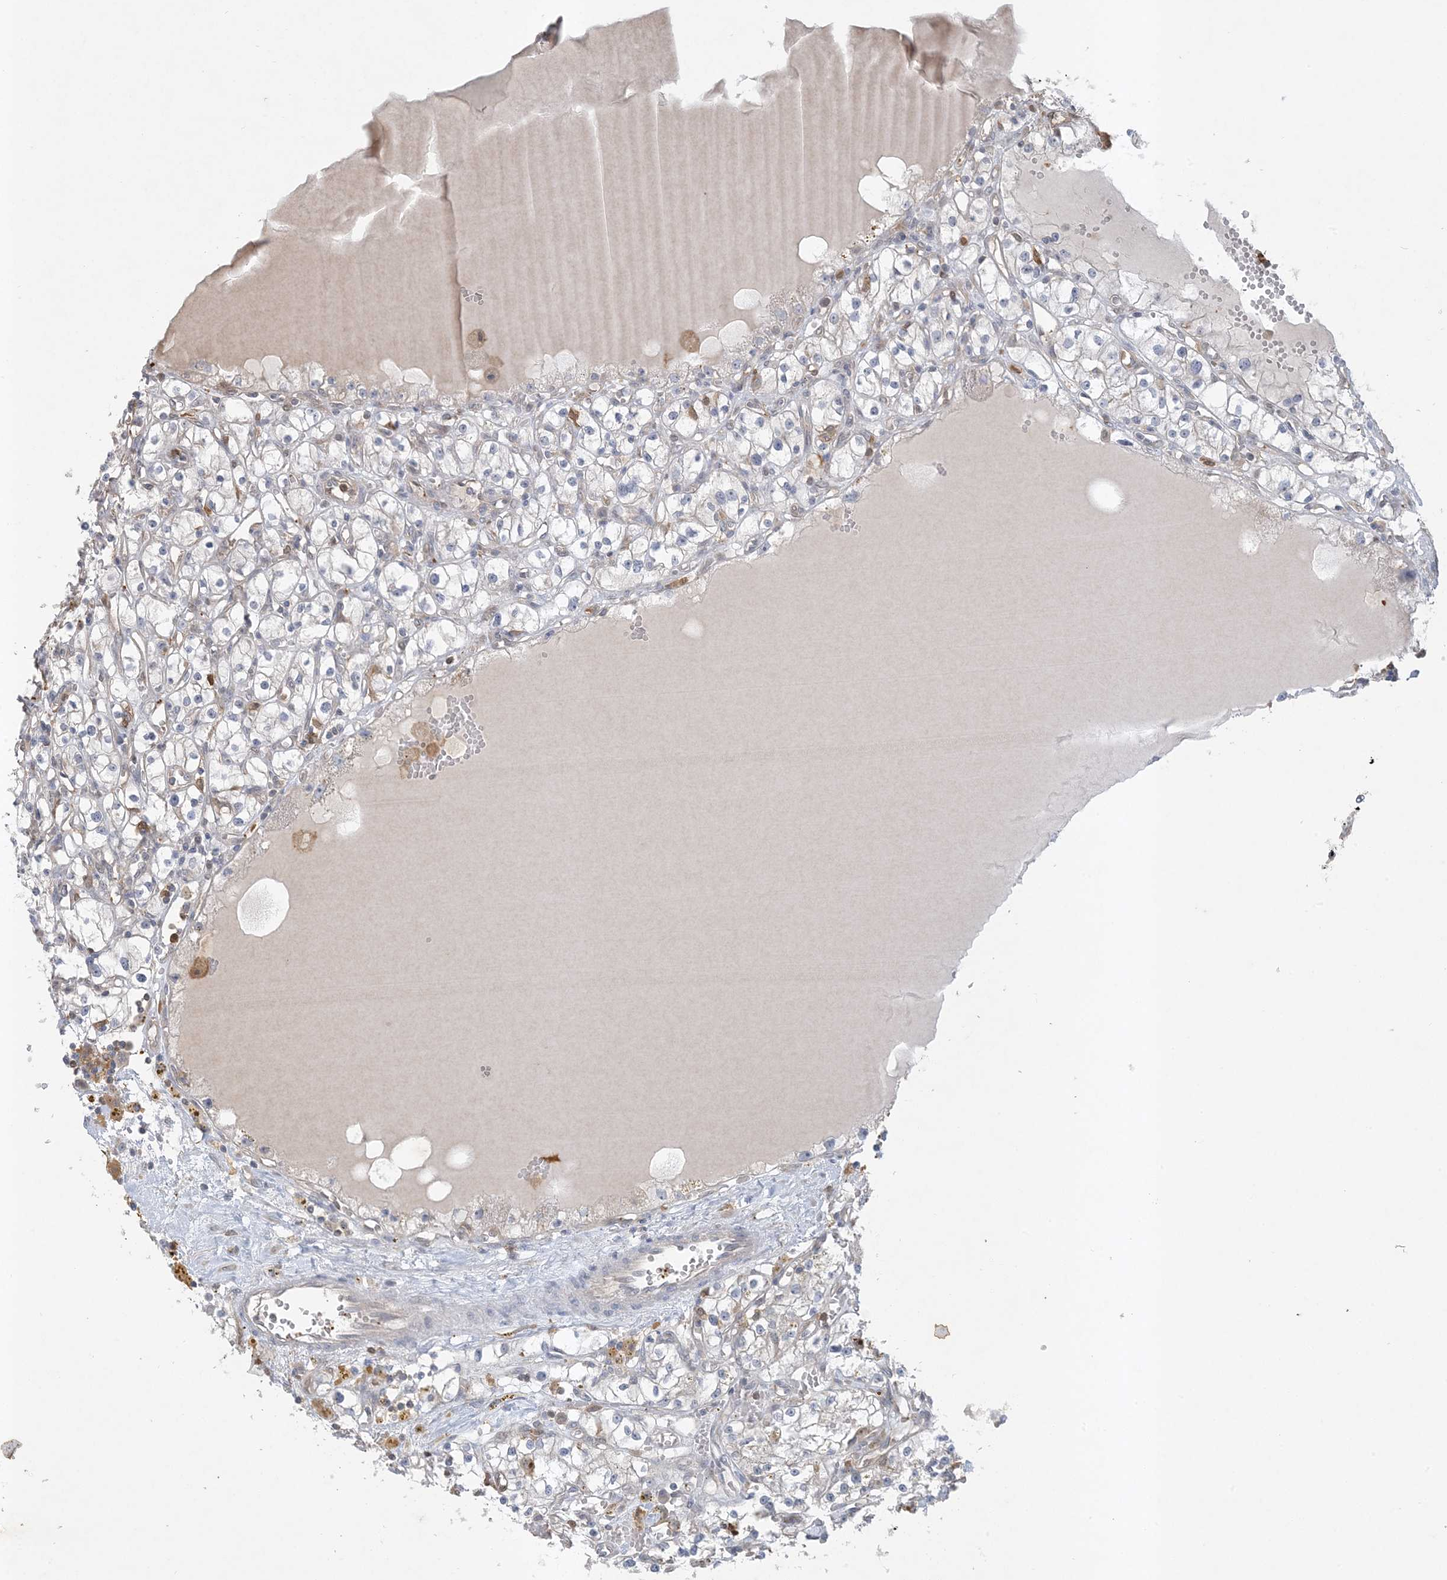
{"staining": {"intensity": "negative", "quantity": "none", "location": "none"}, "tissue": "renal cancer", "cell_type": "Tumor cells", "image_type": "cancer", "snomed": [{"axis": "morphology", "description": "Adenocarcinoma, NOS"}, {"axis": "topography", "description": "Kidney"}], "caption": "Adenocarcinoma (renal) stained for a protein using immunohistochemistry exhibits no staining tumor cells.", "gene": "TMSB4X", "patient": {"sex": "male", "age": 56}}